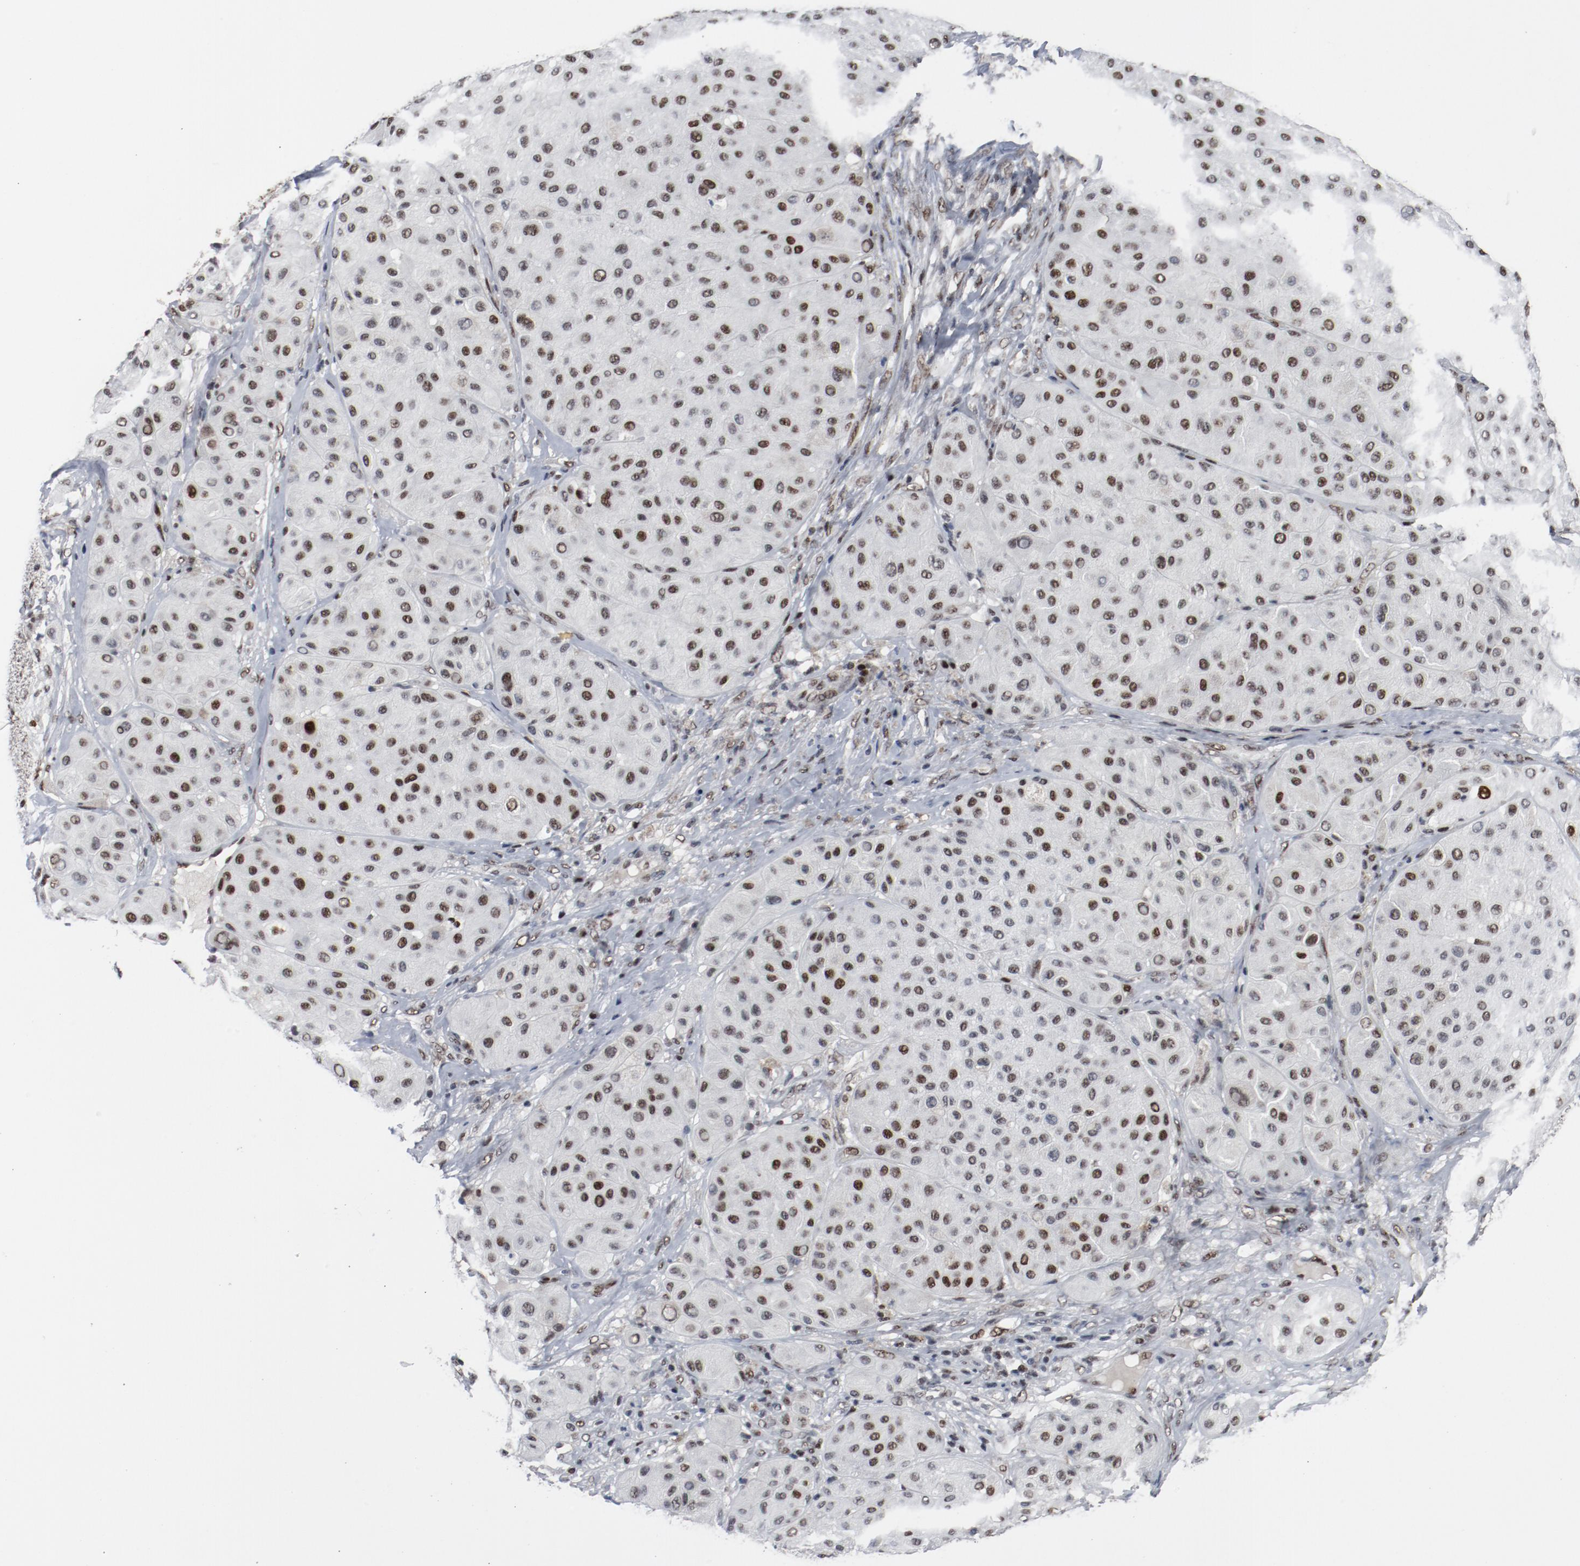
{"staining": {"intensity": "moderate", "quantity": "25%-75%", "location": "nuclear"}, "tissue": "melanoma", "cell_type": "Tumor cells", "image_type": "cancer", "snomed": [{"axis": "morphology", "description": "Normal tissue, NOS"}, {"axis": "morphology", "description": "Malignant melanoma, Metastatic site"}, {"axis": "topography", "description": "Skin"}], "caption": "This is an image of IHC staining of melanoma, which shows moderate staining in the nuclear of tumor cells.", "gene": "JMJD6", "patient": {"sex": "male", "age": 41}}